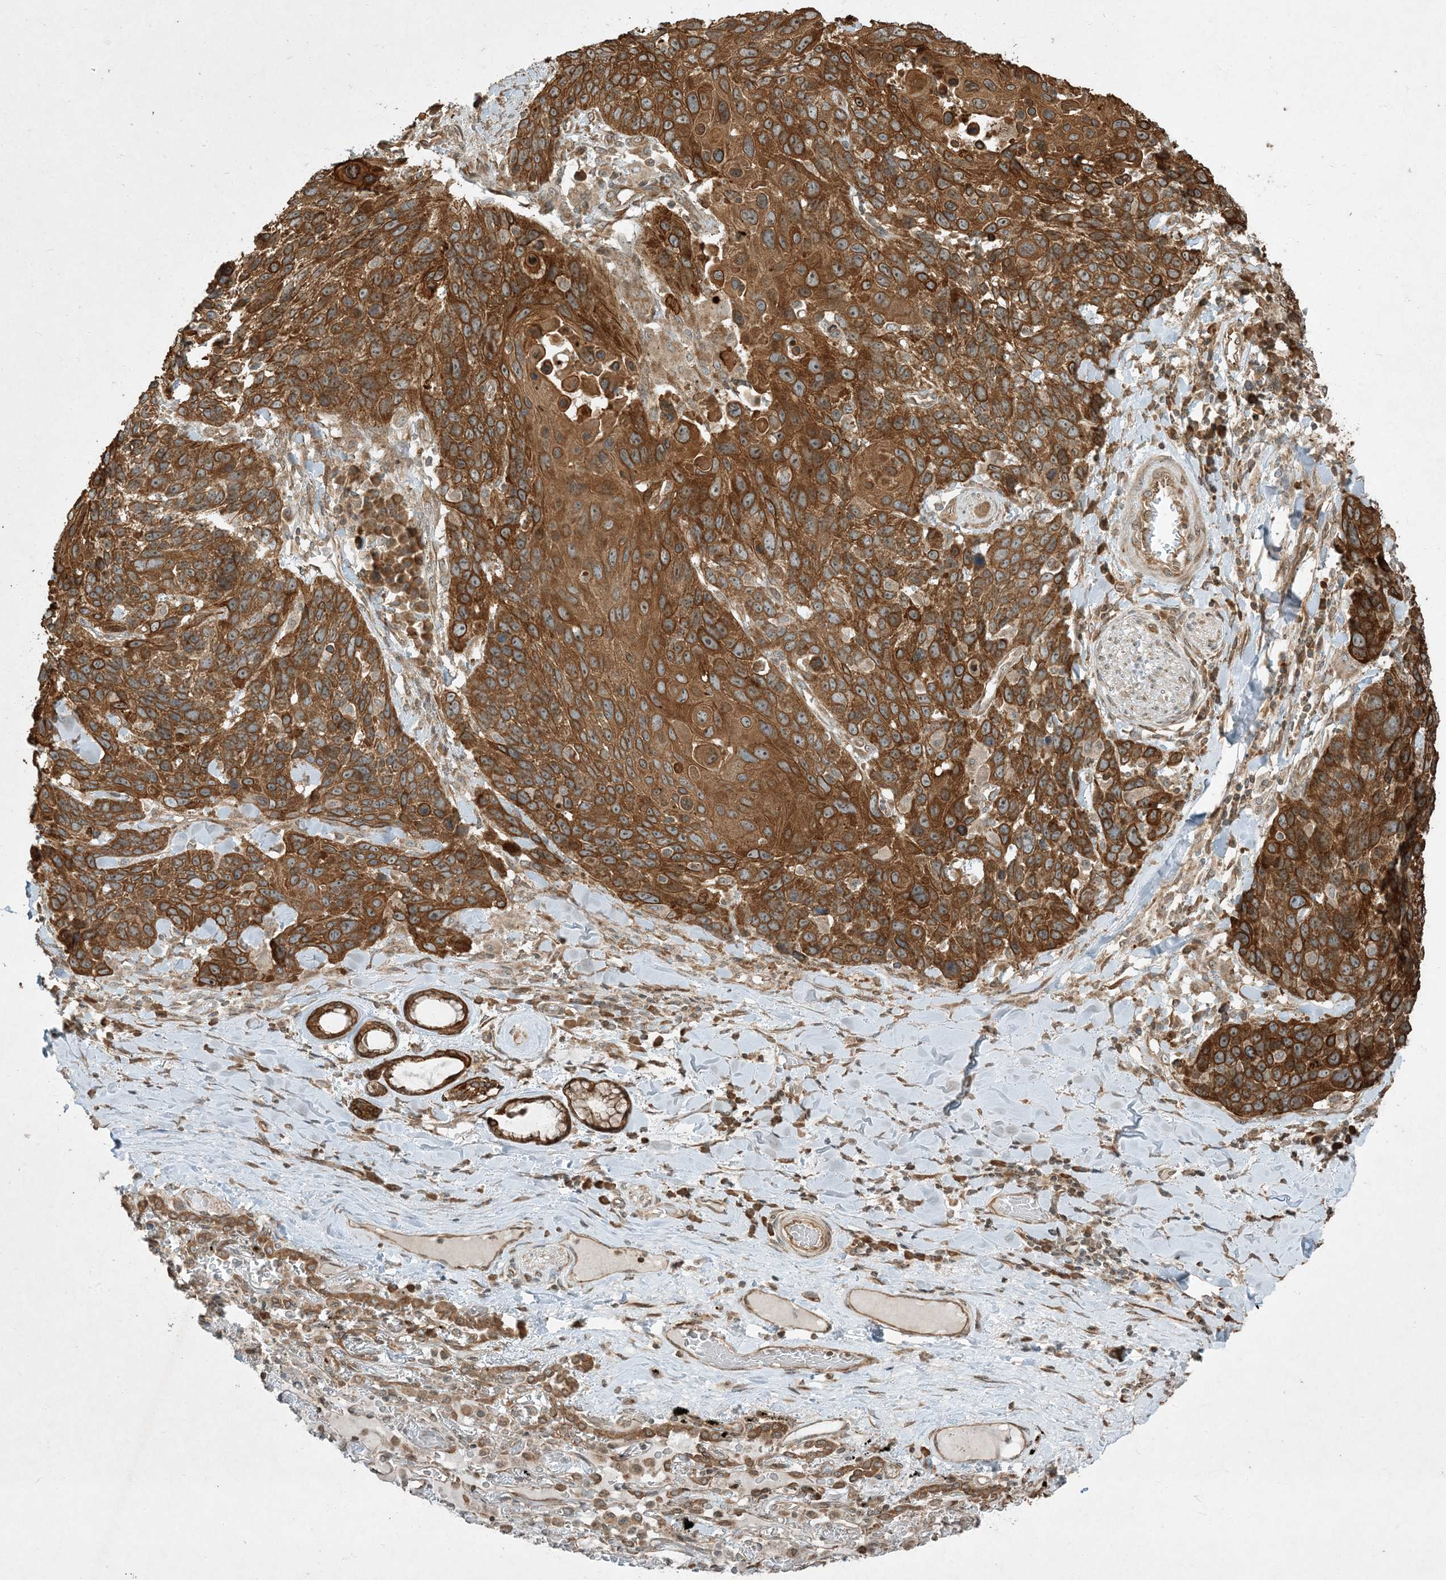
{"staining": {"intensity": "moderate", "quantity": ">75%", "location": "cytoplasmic/membranous"}, "tissue": "lung cancer", "cell_type": "Tumor cells", "image_type": "cancer", "snomed": [{"axis": "morphology", "description": "Squamous cell carcinoma, NOS"}, {"axis": "topography", "description": "Lung"}], "caption": "Immunohistochemical staining of squamous cell carcinoma (lung) displays medium levels of moderate cytoplasmic/membranous expression in approximately >75% of tumor cells.", "gene": "COMMD8", "patient": {"sex": "male", "age": 66}}